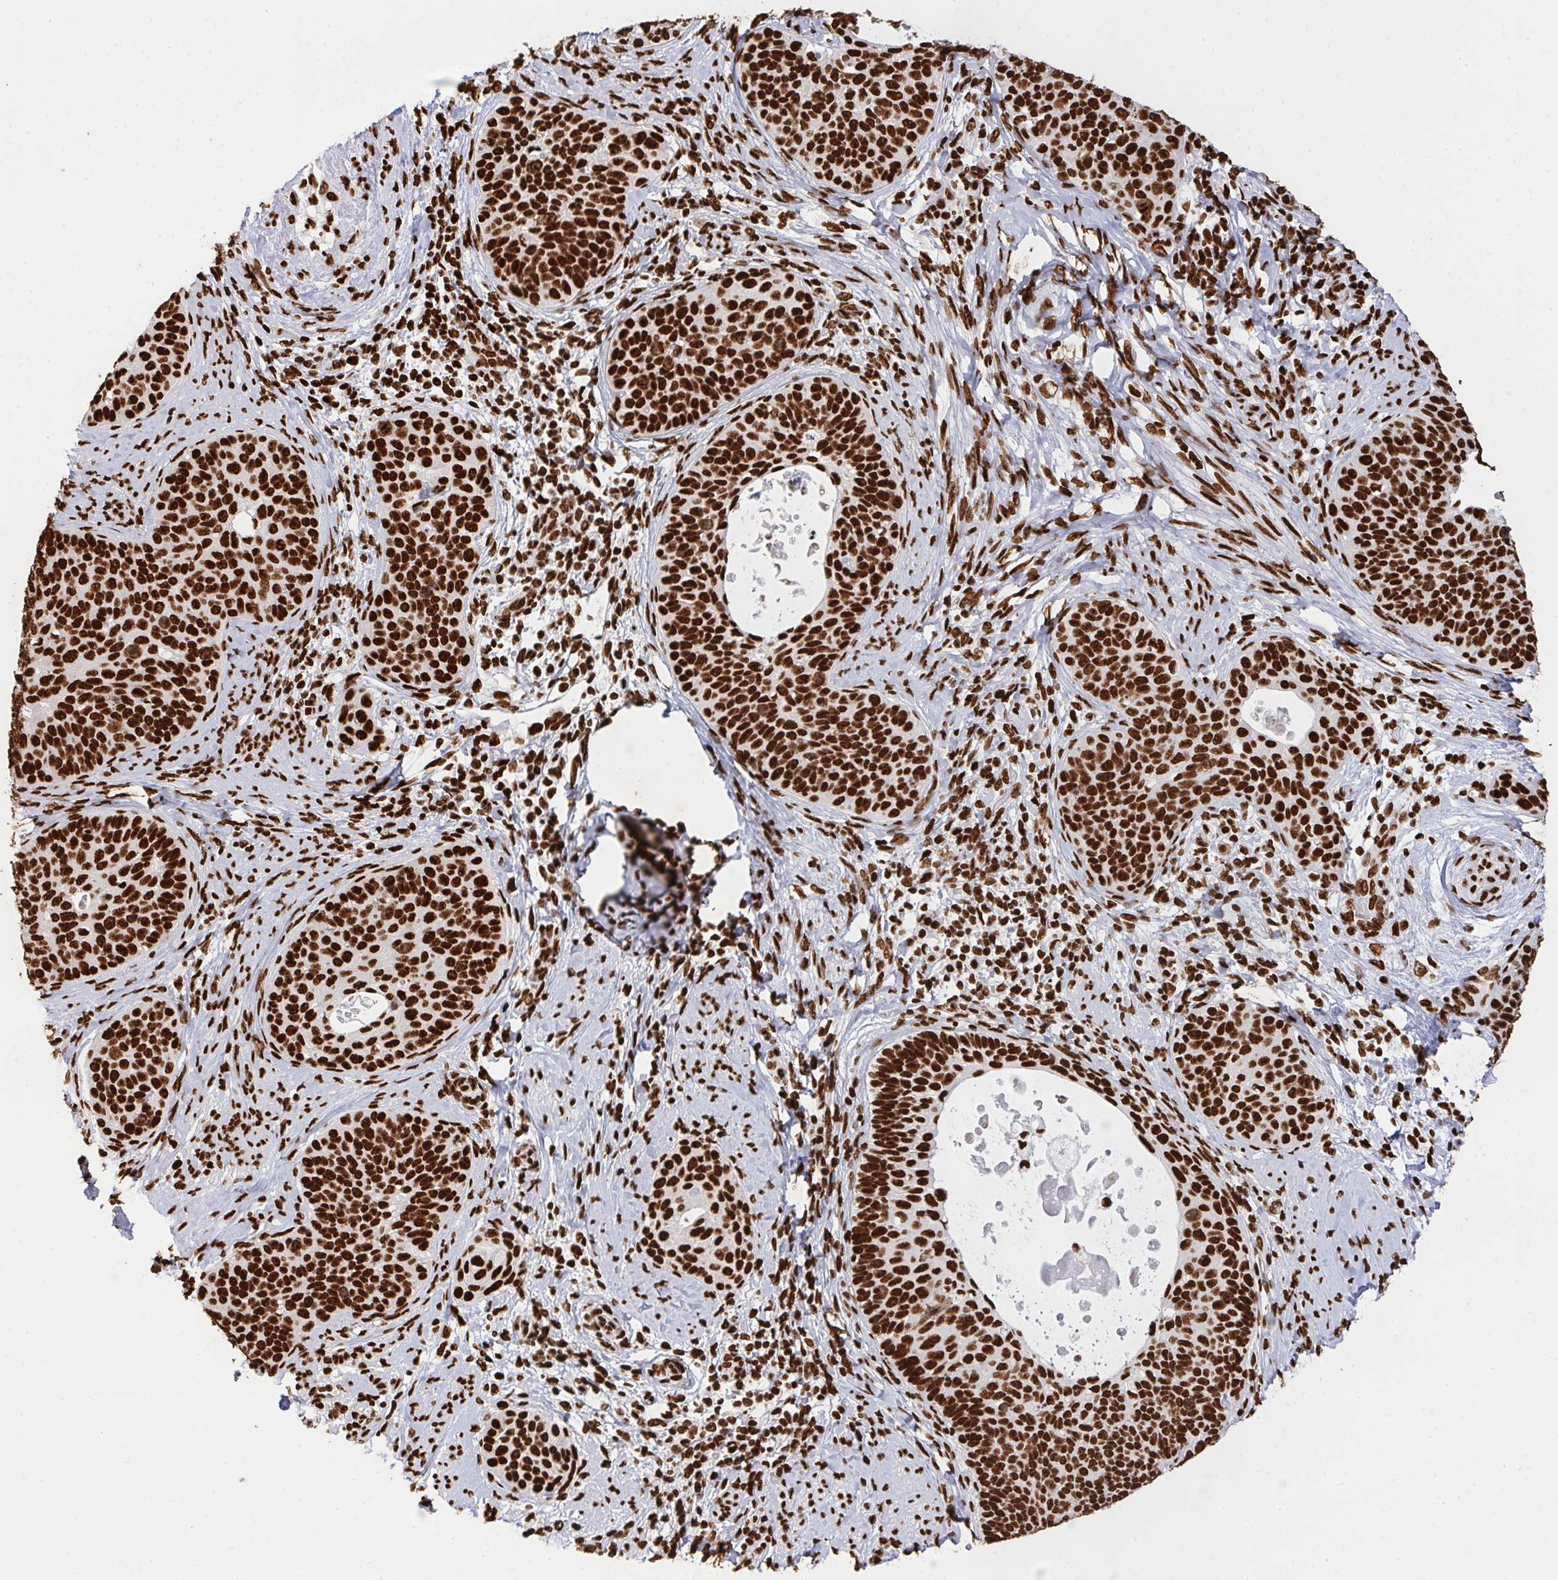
{"staining": {"intensity": "strong", "quantity": ">75%", "location": "nuclear"}, "tissue": "cervical cancer", "cell_type": "Tumor cells", "image_type": "cancer", "snomed": [{"axis": "morphology", "description": "Squamous cell carcinoma, NOS"}, {"axis": "topography", "description": "Cervix"}], "caption": "High-power microscopy captured an IHC histopathology image of cervical cancer (squamous cell carcinoma), revealing strong nuclear expression in about >75% of tumor cells.", "gene": "HNRNPL", "patient": {"sex": "female", "age": 69}}